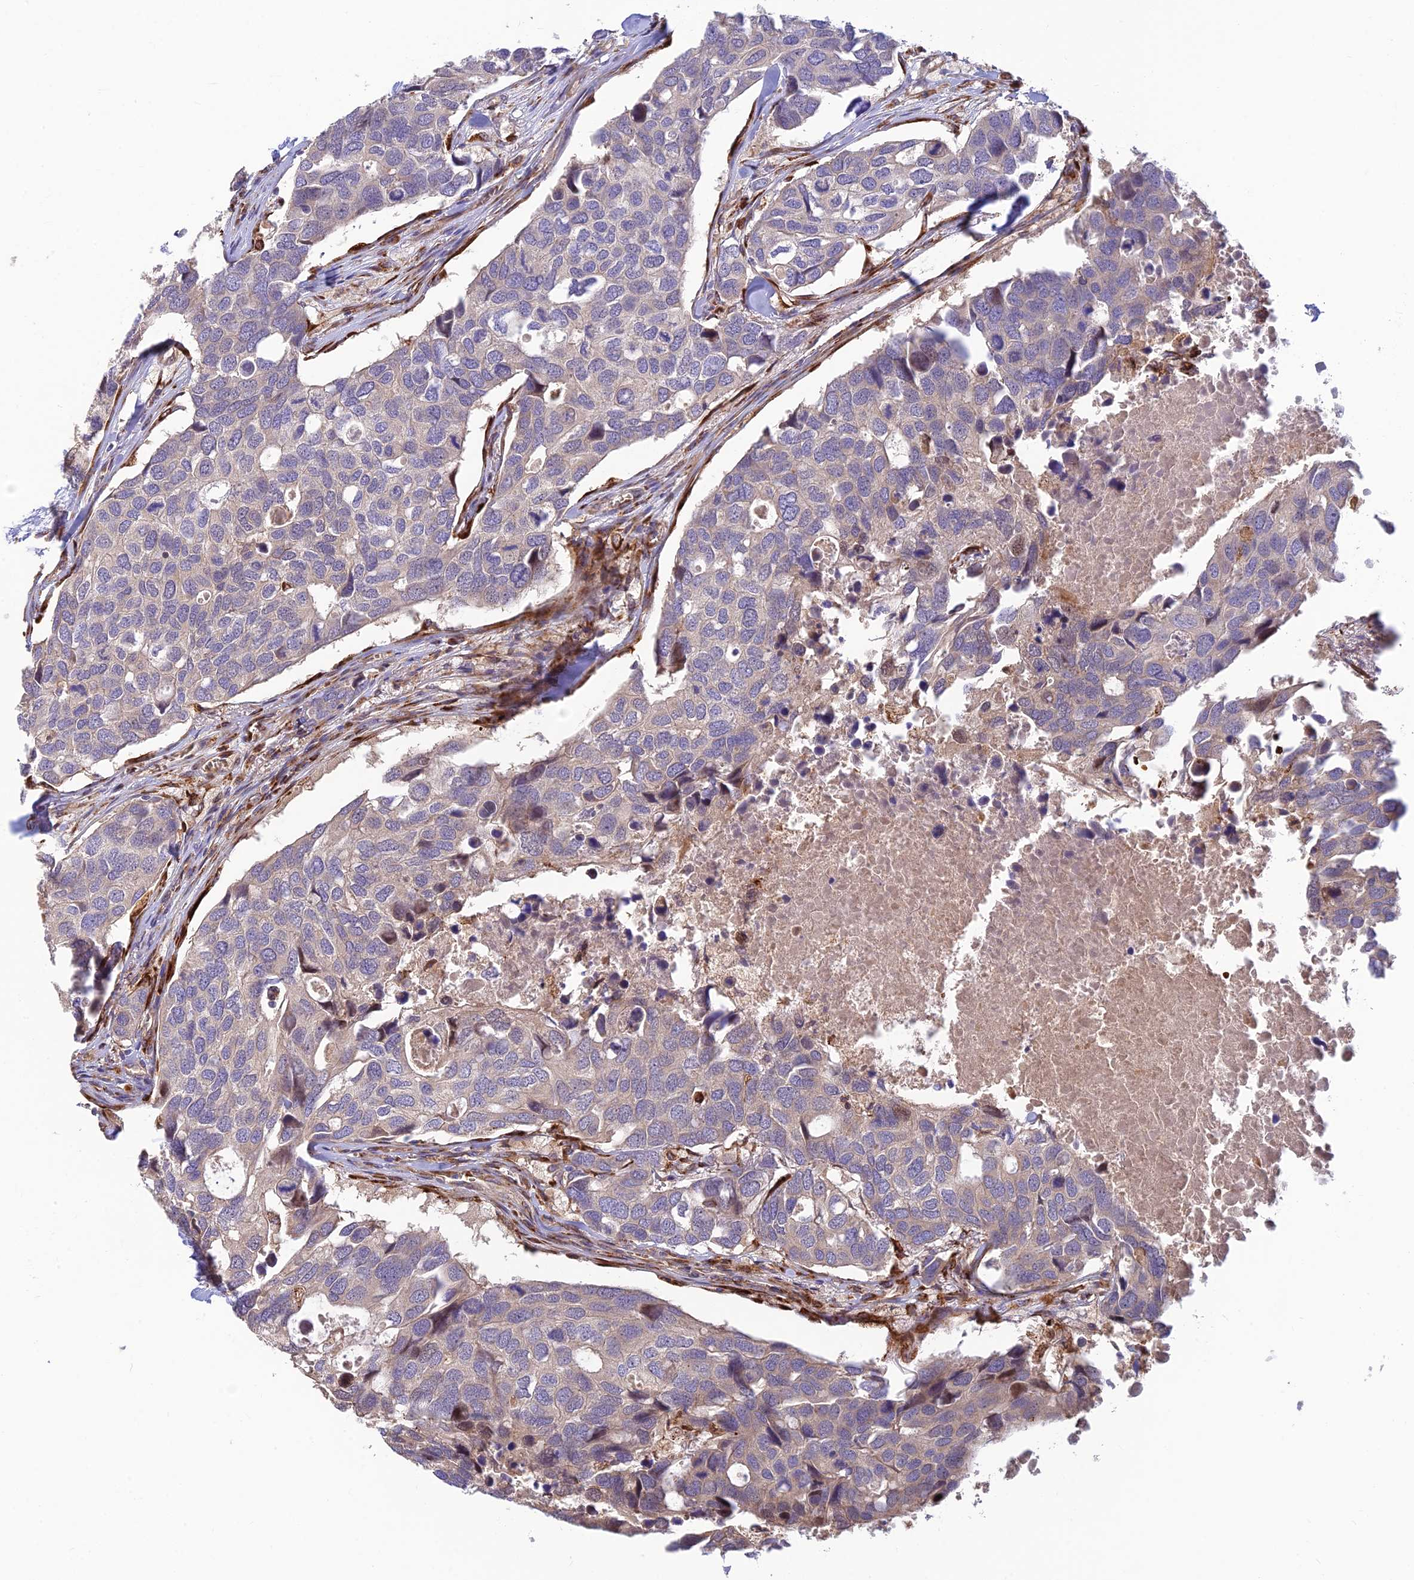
{"staining": {"intensity": "negative", "quantity": "none", "location": "none"}, "tissue": "breast cancer", "cell_type": "Tumor cells", "image_type": "cancer", "snomed": [{"axis": "morphology", "description": "Duct carcinoma"}, {"axis": "topography", "description": "Breast"}], "caption": "A histopathology image of breast invasive ductal carcinoma stained for a protein shows no brown staining in tumor cells.", "gene": "UFSP2", "patient": {"sex": "female", "age": 83}}